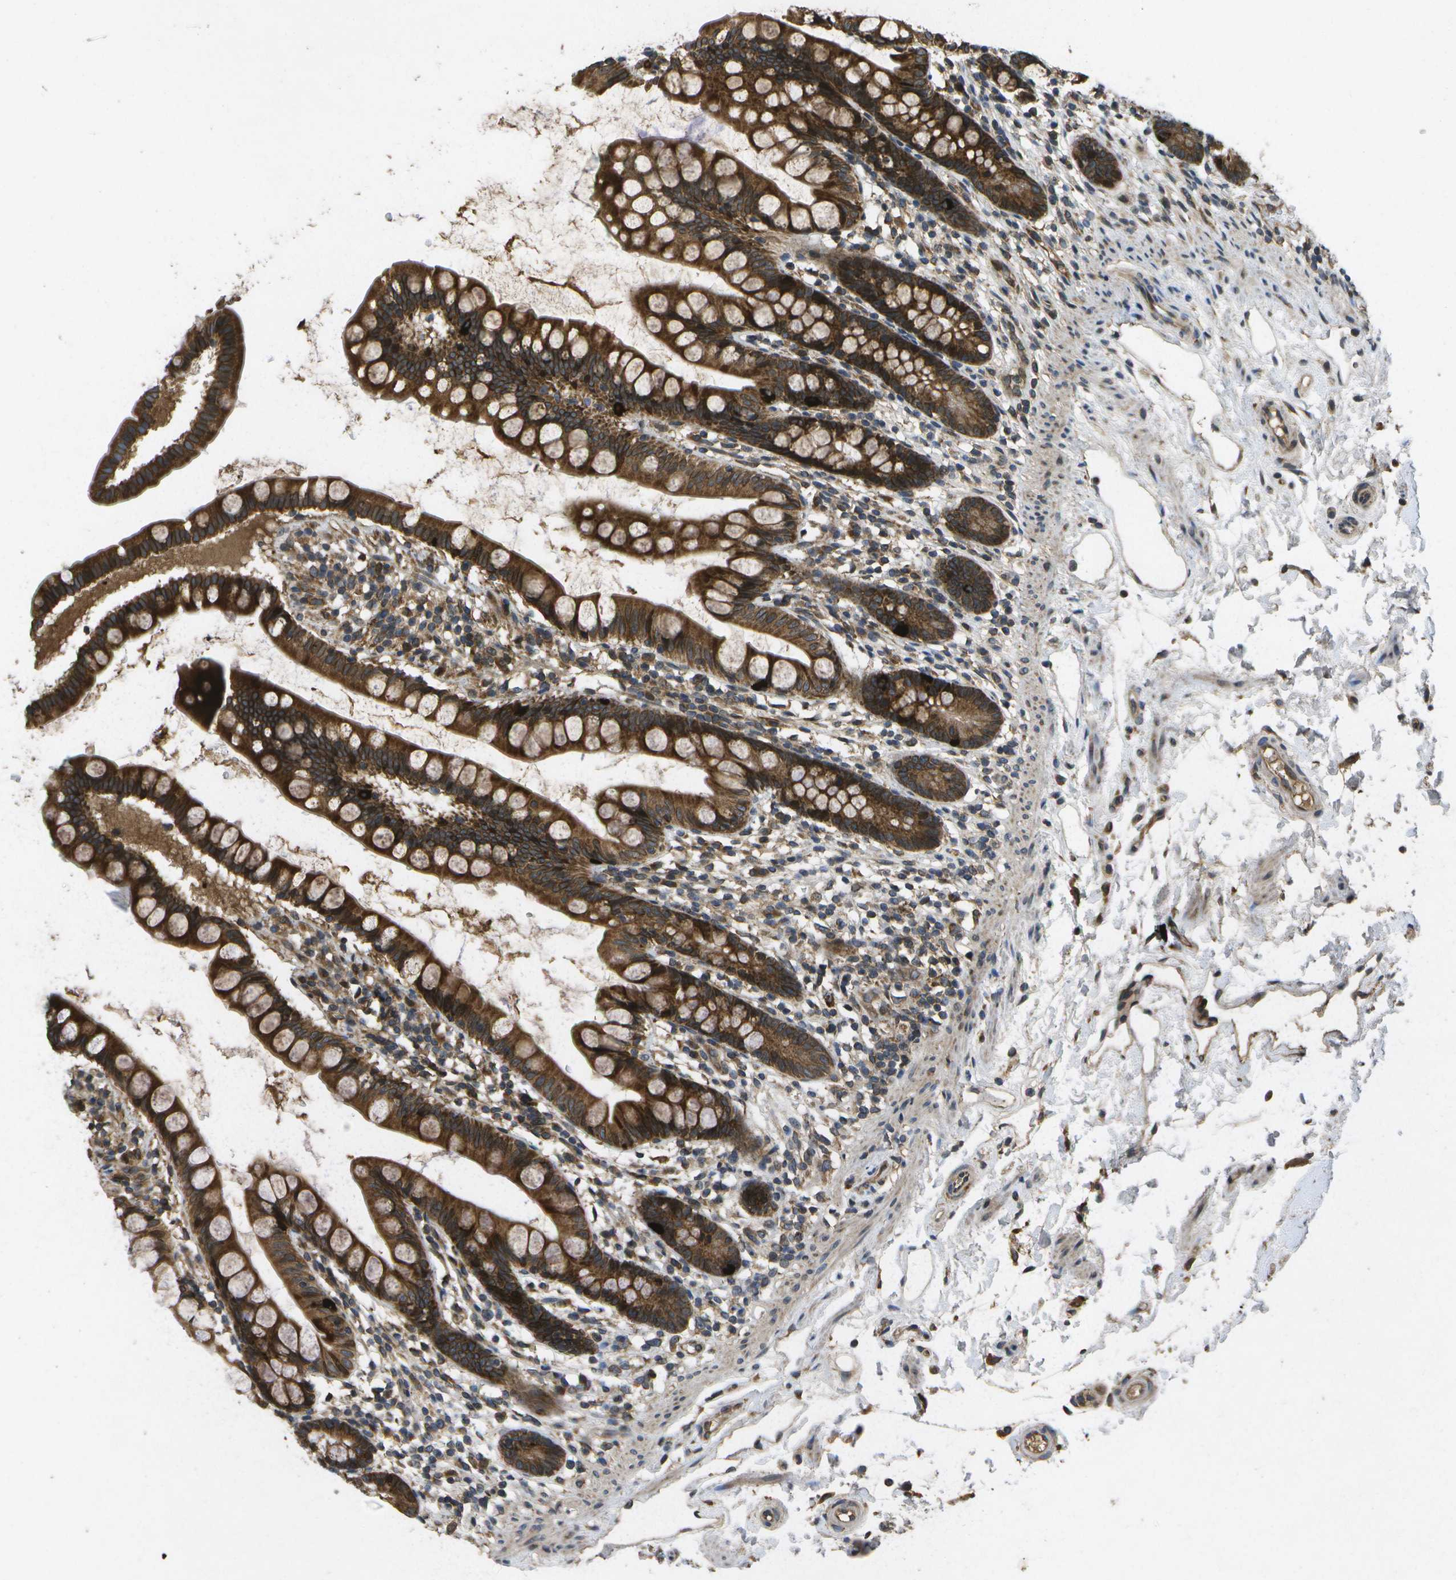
{"staining": {"intensity": "strong", "quantity": ">75%", "location": "cytoplasmic/membranous"}, "tissue": "small intestine", "cell_type": "Glandular cells", "image_type": "normal", "snomed": [{"axis": "morphology", "description": "Normal tissue, NOS"}, {"axis": "topography", "description": "Small intestine"}], "caption": "Immunohistochemical staining of normal human small intestine demonstrates high levels of strong cytoplasmic/membranous staining in approximately >75% of glandular cells. The protein is stained brown, and the nuclei are stained in blue (DAB (3,3'-diaminobenzidine) IHC with brightfield microscopy, high magnification).", "gene": "HFE", "patient": {"sex": "female", "age": 84}}